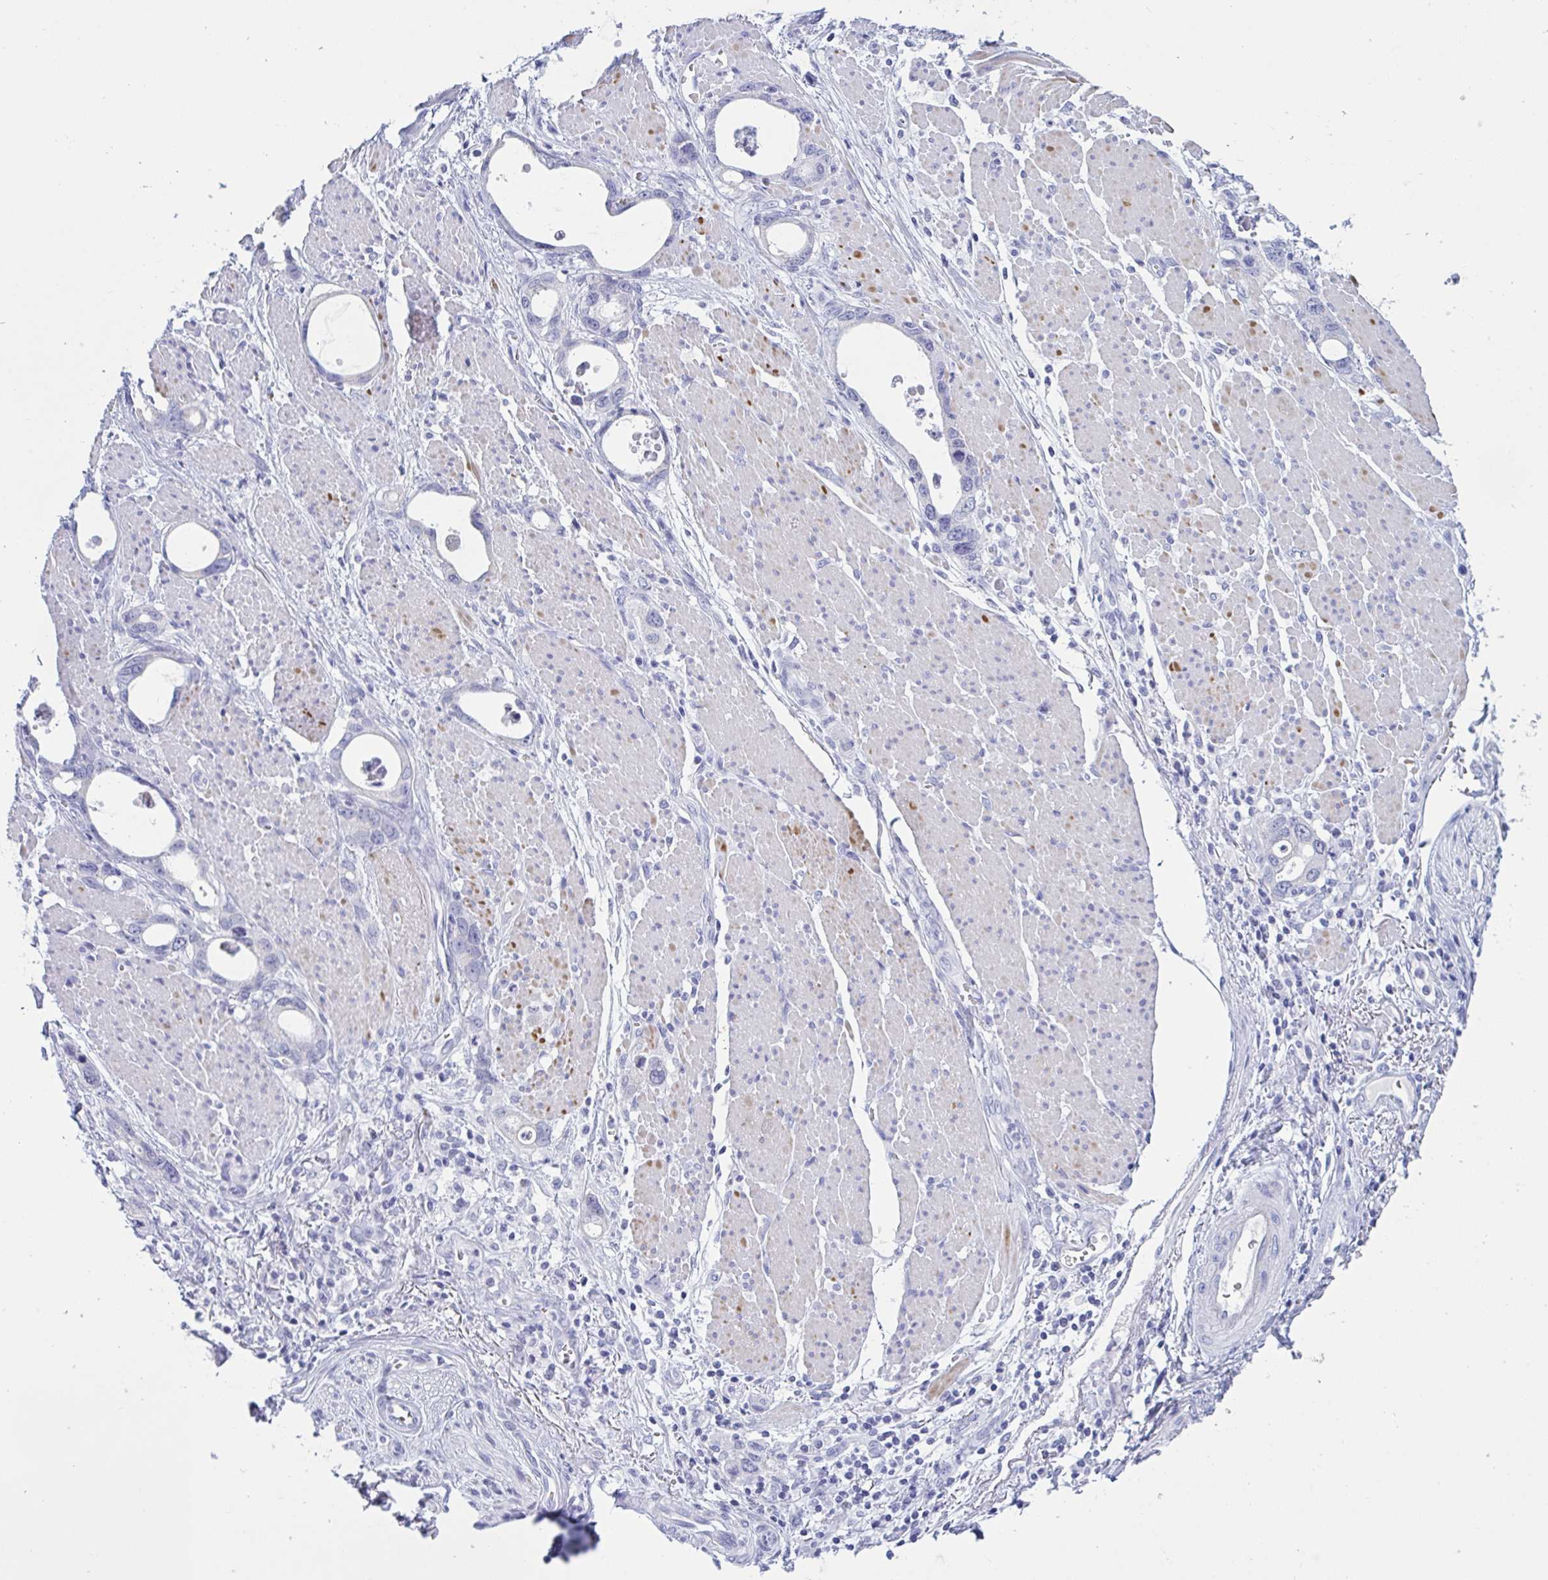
{"staining": {"intensity": "negative", "quantity": "none", "location": "none"}, "tissue": "stomach cancer", "cell_type": "Tumor cells", "image_type": "cancer", "snomed": [{"axis": "morphology", "description": "Adenocarcinoma, NOS"}, {"axis": "topography", "description": "Stomach, upper"}], "caption": "Protein analysis of adenocarcinoma (stomach) reveals no significant expression in tumor cells.", "gene": "OXLD1", "patient": {"sex": "male", "age": 74}}